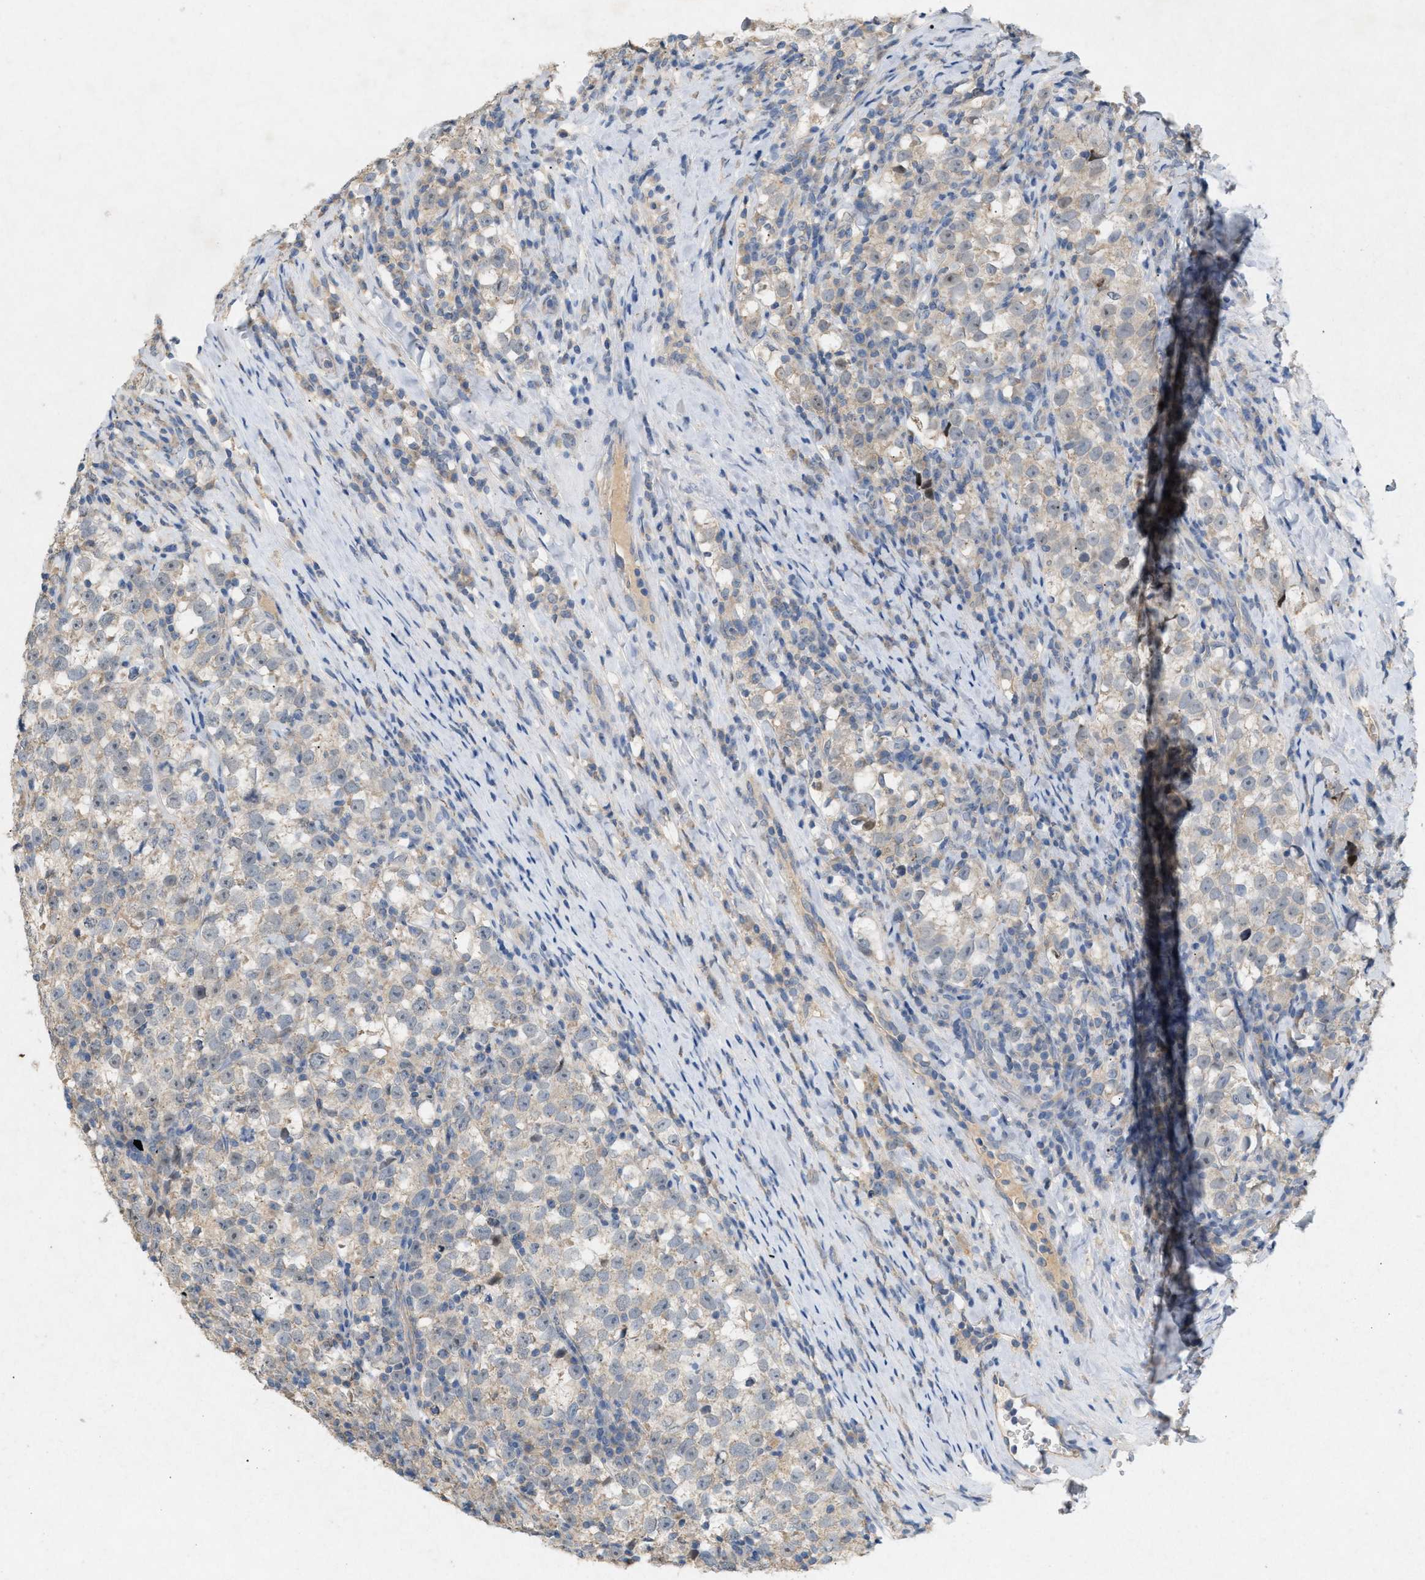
{"staining": {"intensity": "weak", "quantity": "<25%", "location": "cytoplasmic/membranous"}, "tissue": "testis cancer", "cell_type": "Tumor cells", "image_type": "cancer", "snomed": [{"axis": "morphology", "description": "Normal tissue, NOS"}, {"axis": "morphology", "description": "Seminoma, NOS"}, {"axis": "topography", "description": "Testis"}], "caption": "Immunohistochemistry (IHC) micrograph of neoplastic tissue: testis seminoma stained with DAB (3,3'-diaminobenzidine) shows no significant protein positivity in tumor cells.", "gene": "DCAF7", "patient": {"sex": "male", "age": 43}}